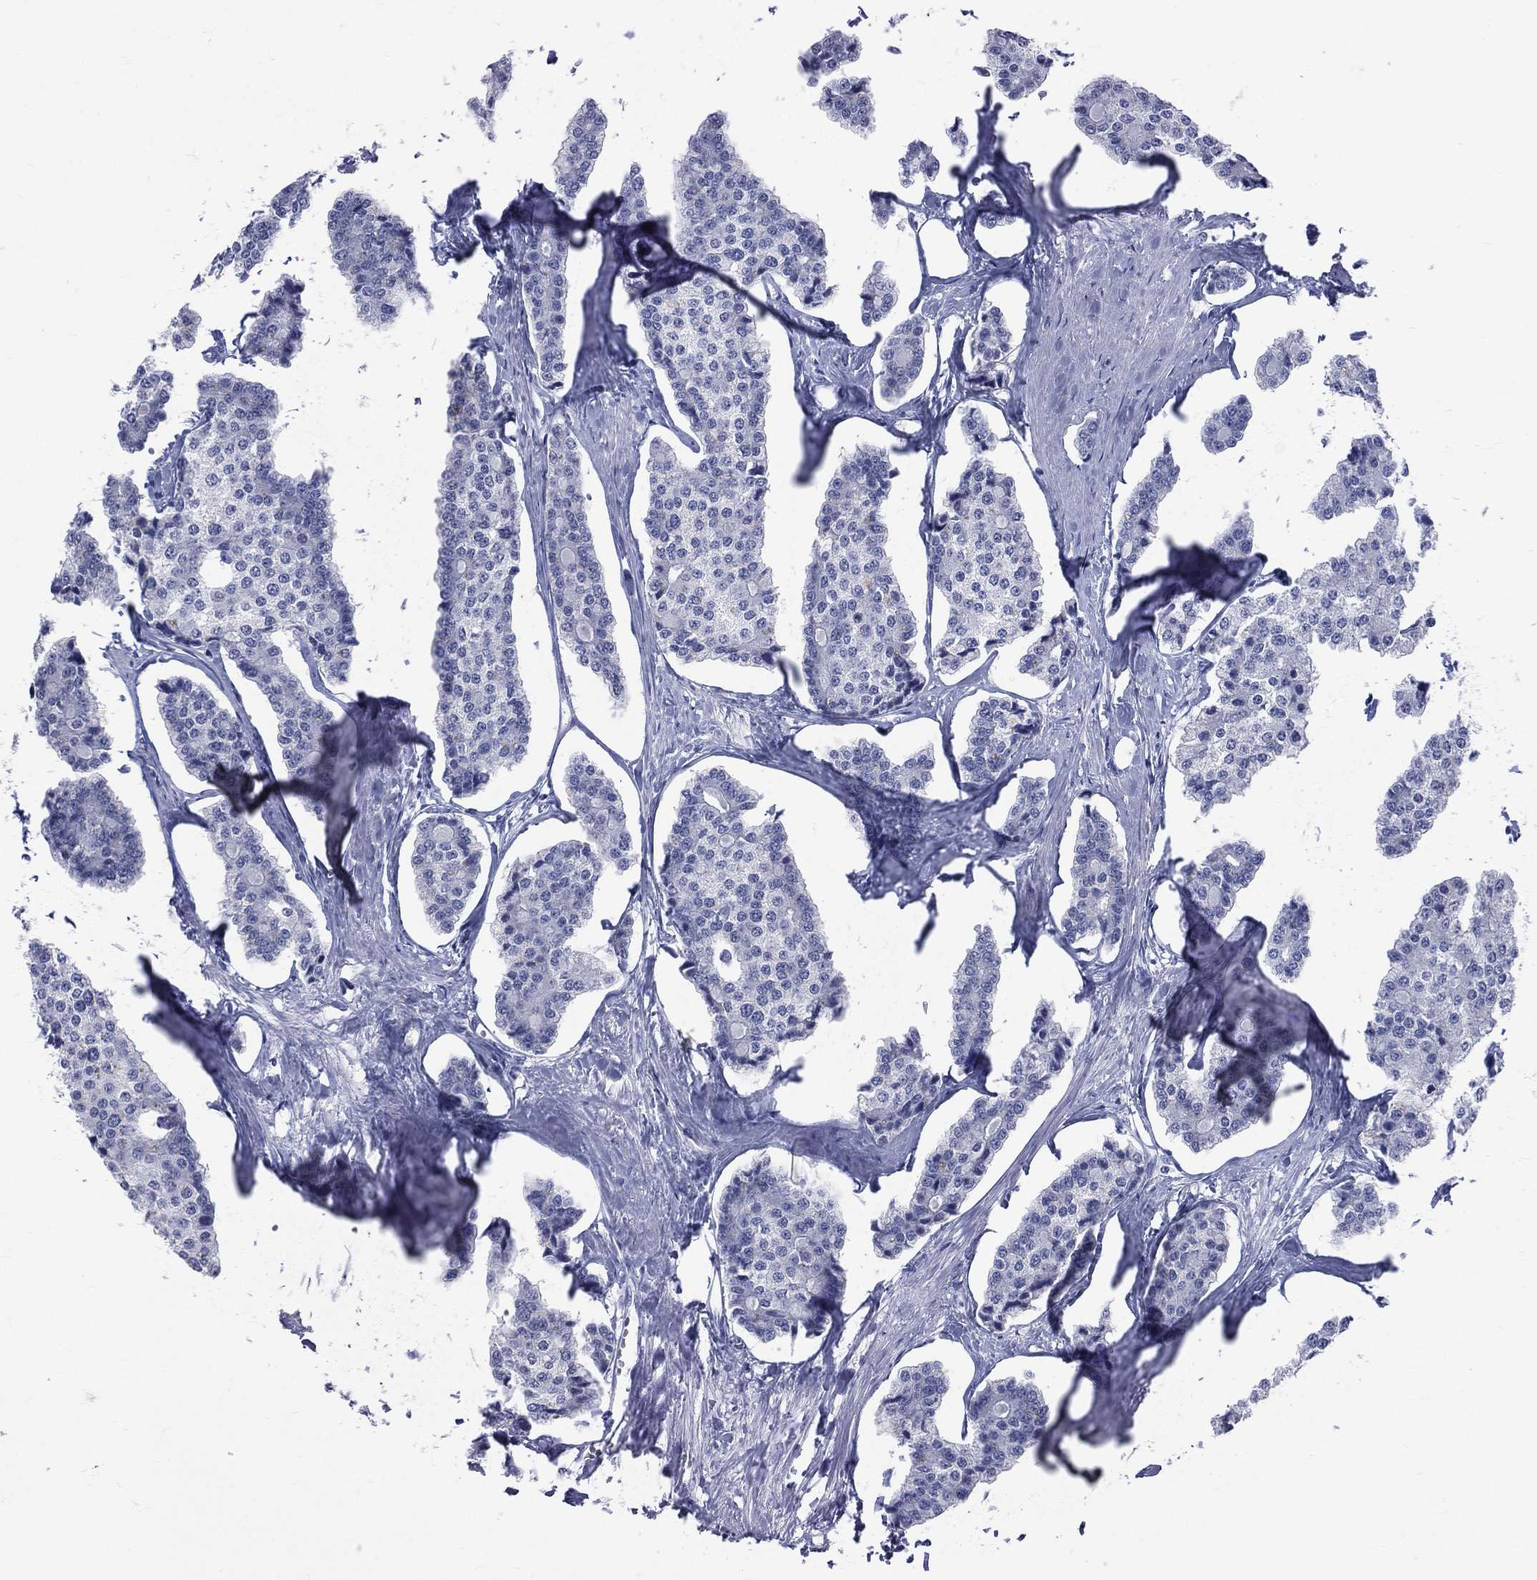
{"staining": {"intensity": "negative", "quantity": "none", "location": "none"}, "tissue": "carcinoid", "cell_type": "Tumor cells", "image_type": "cancer", "snomed": [{"axis": "morphology", "description": "Carcinoid, malignant, NOS"}, {"axis": "topography", "description": "Small intestine"}], "caption": "Tumor cells show no significant protein positivity in carcinoid. The staining was performed using DAB to visualize the protein expression in brown, while the nuclei were stained in blue with hematoxylin (Magnification: 20x).", "gene": "MLLT10", "patient": {"sex": "female", "age": 65}}